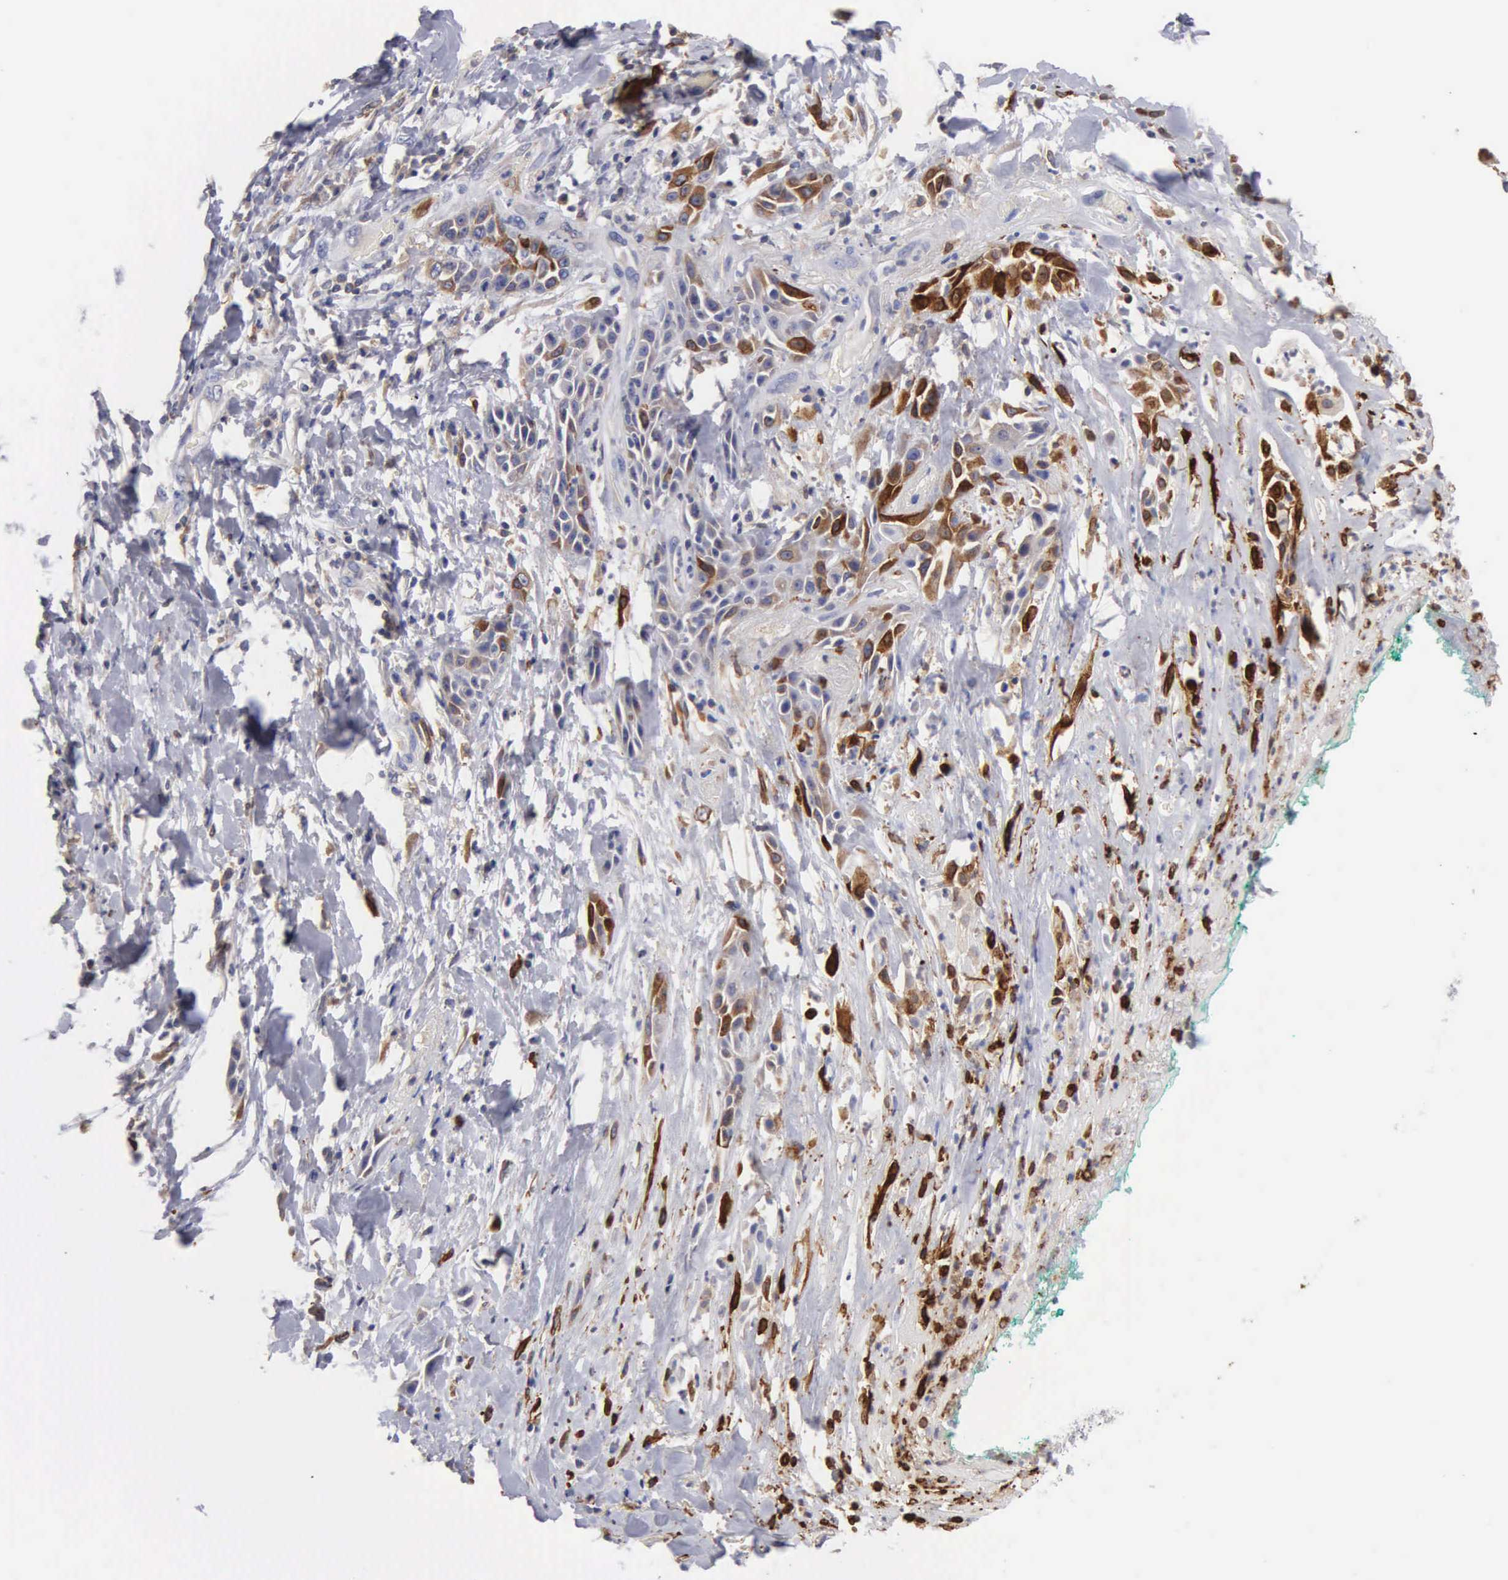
{"staining": {"intensity": "strong", "quantity": "25%-75%", "location": "cytoplasmic/membranous"}, "tissue": "skin cancer", "cell_type": "Tumor cells", "image_type": "cancer", "snomed": [{"axis": "morphology", "description": "Squamous cell carcinoma, NOS"}, {"axis": "topography", "description": "Skin"}, {"axis": "topography", "description": "Anal"}], "caption": "The image demonstrates immunohistochemical staining of skin cancer. There is strong cytoplasmic/membranous staining is seen in approximately 25%-75% of tumor cells.", "gene": "PTGS2", "patient": {"sex": "male", "age": 64}}